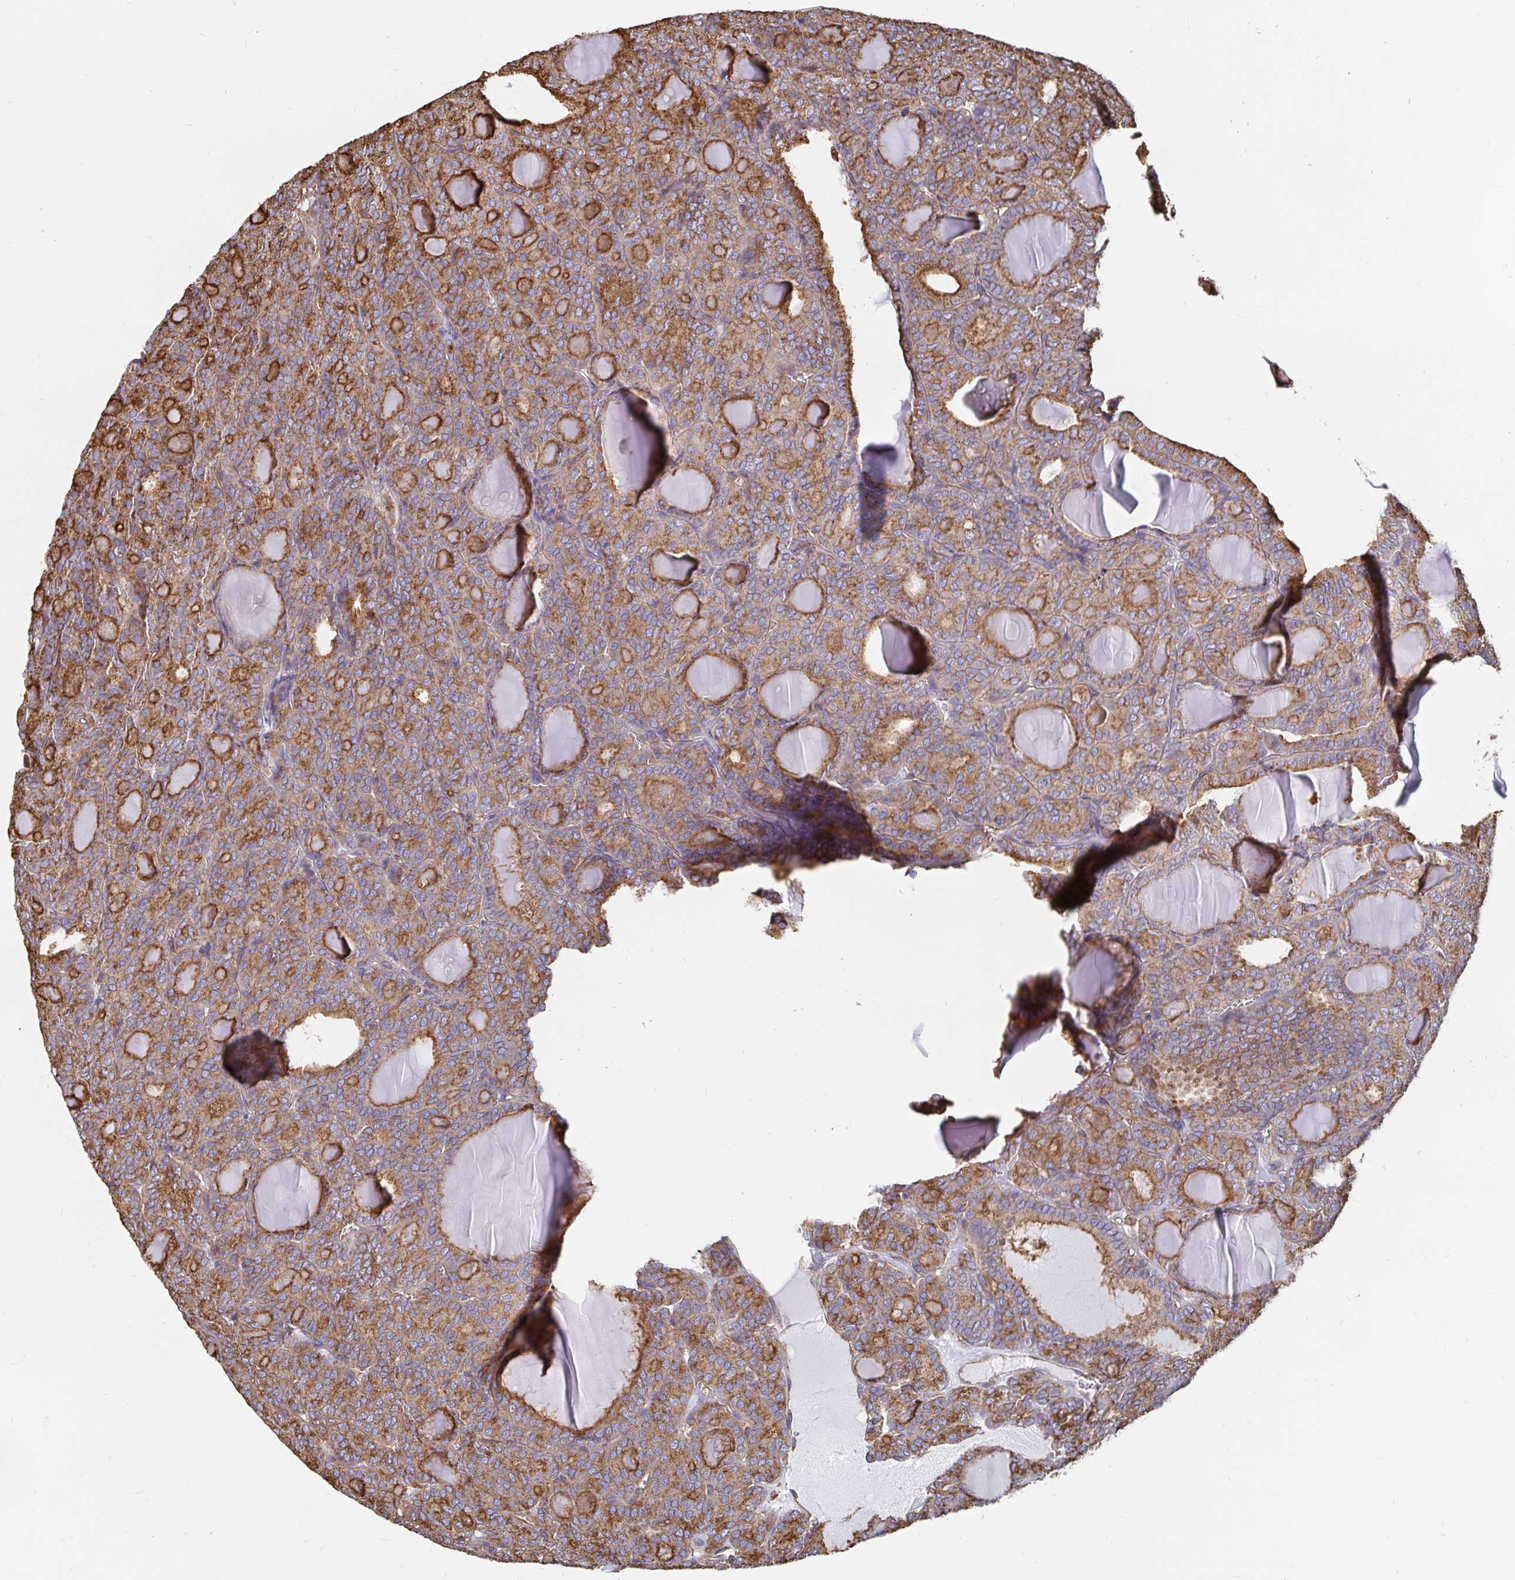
{"staining": {"intensity": "moderate", "quantity": ">75%", "location": "cytoplasmic/membranous"}, "tissue": "thyroid cancer", "cell_type": "Tumor cells", "image_type": "cancer", "snomed": [{"axis": "morphology", "description": "Follicular adenoma carcinoma, NOS"}, {"axis": "topography", "description": "Thyroid gland"}], "caption": "Moderate cytoplasmic/membranous positivity for a protein is appreciated in approximately >75% of tumor cells of follicular adenoma carcinoma (thyroid) using immunohistochemistry.", "gene": "CLTC", "patient": {"sex": "male", "age": 74}}